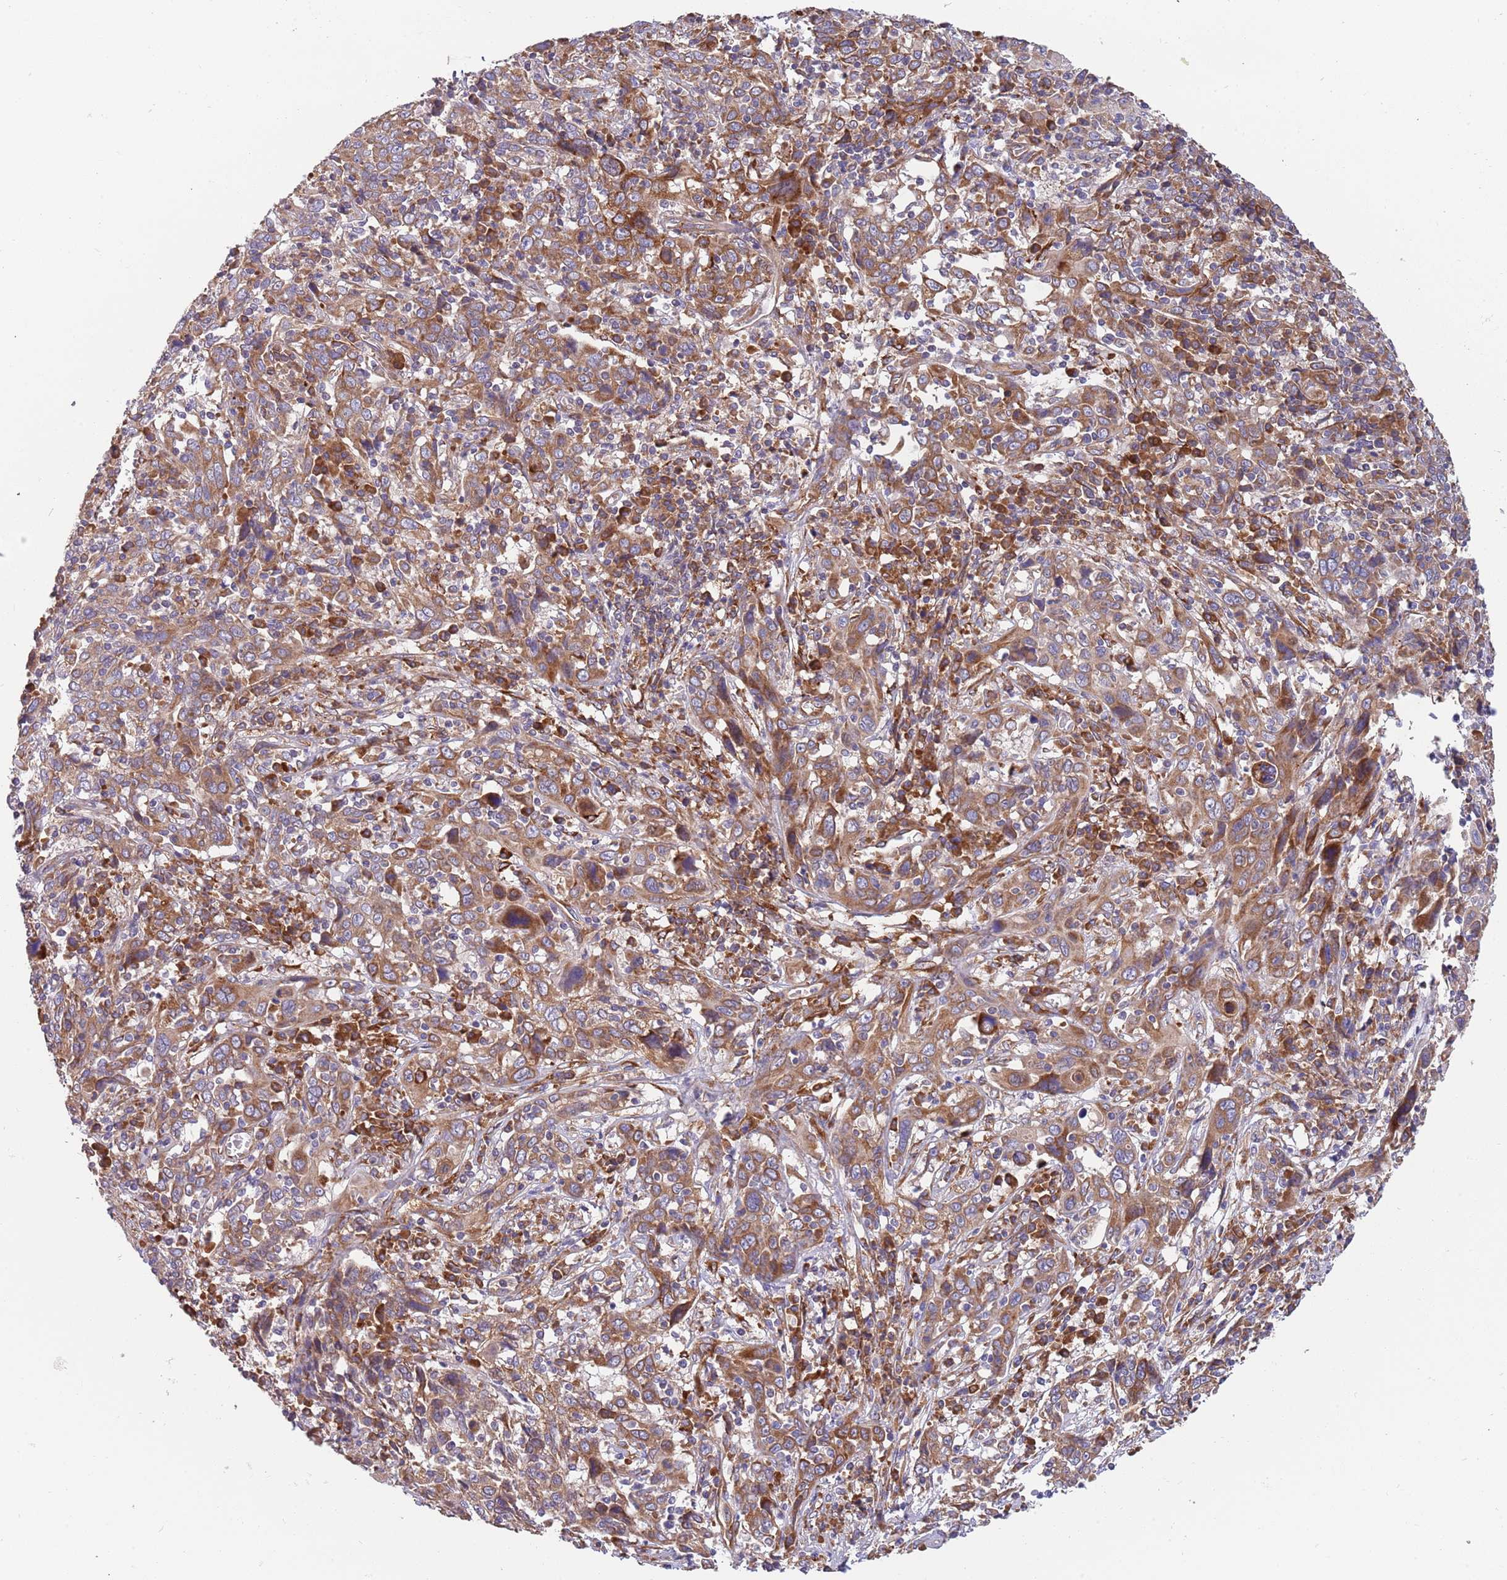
{"staining": {"intensity": "moderate", "quantity": ">75%", "location": "cytoplasmic/membranous"}, "tissue": "cervical cancer", "cell_type": "Tumor cells", "image_type": "cancer", "snomed": [{"axis": "morphology", "description": "Squamous cell carcinoma, NOS"}, {"axis": "topography", "description": "Cervix"}], "caption": "Protein expression analysis of cervical squamous cell carcinoma displays moderate cytoplasmic/membranous staining in approximately >75% of tumor cells. The staining was performed using DAB to visualize the protein expression in brown, while the nuclei were stained in blue with hematoxylin (Magnification: 20x).", "gene": "ARMCX6", "patient": {"sex": "female", "age": 46}}